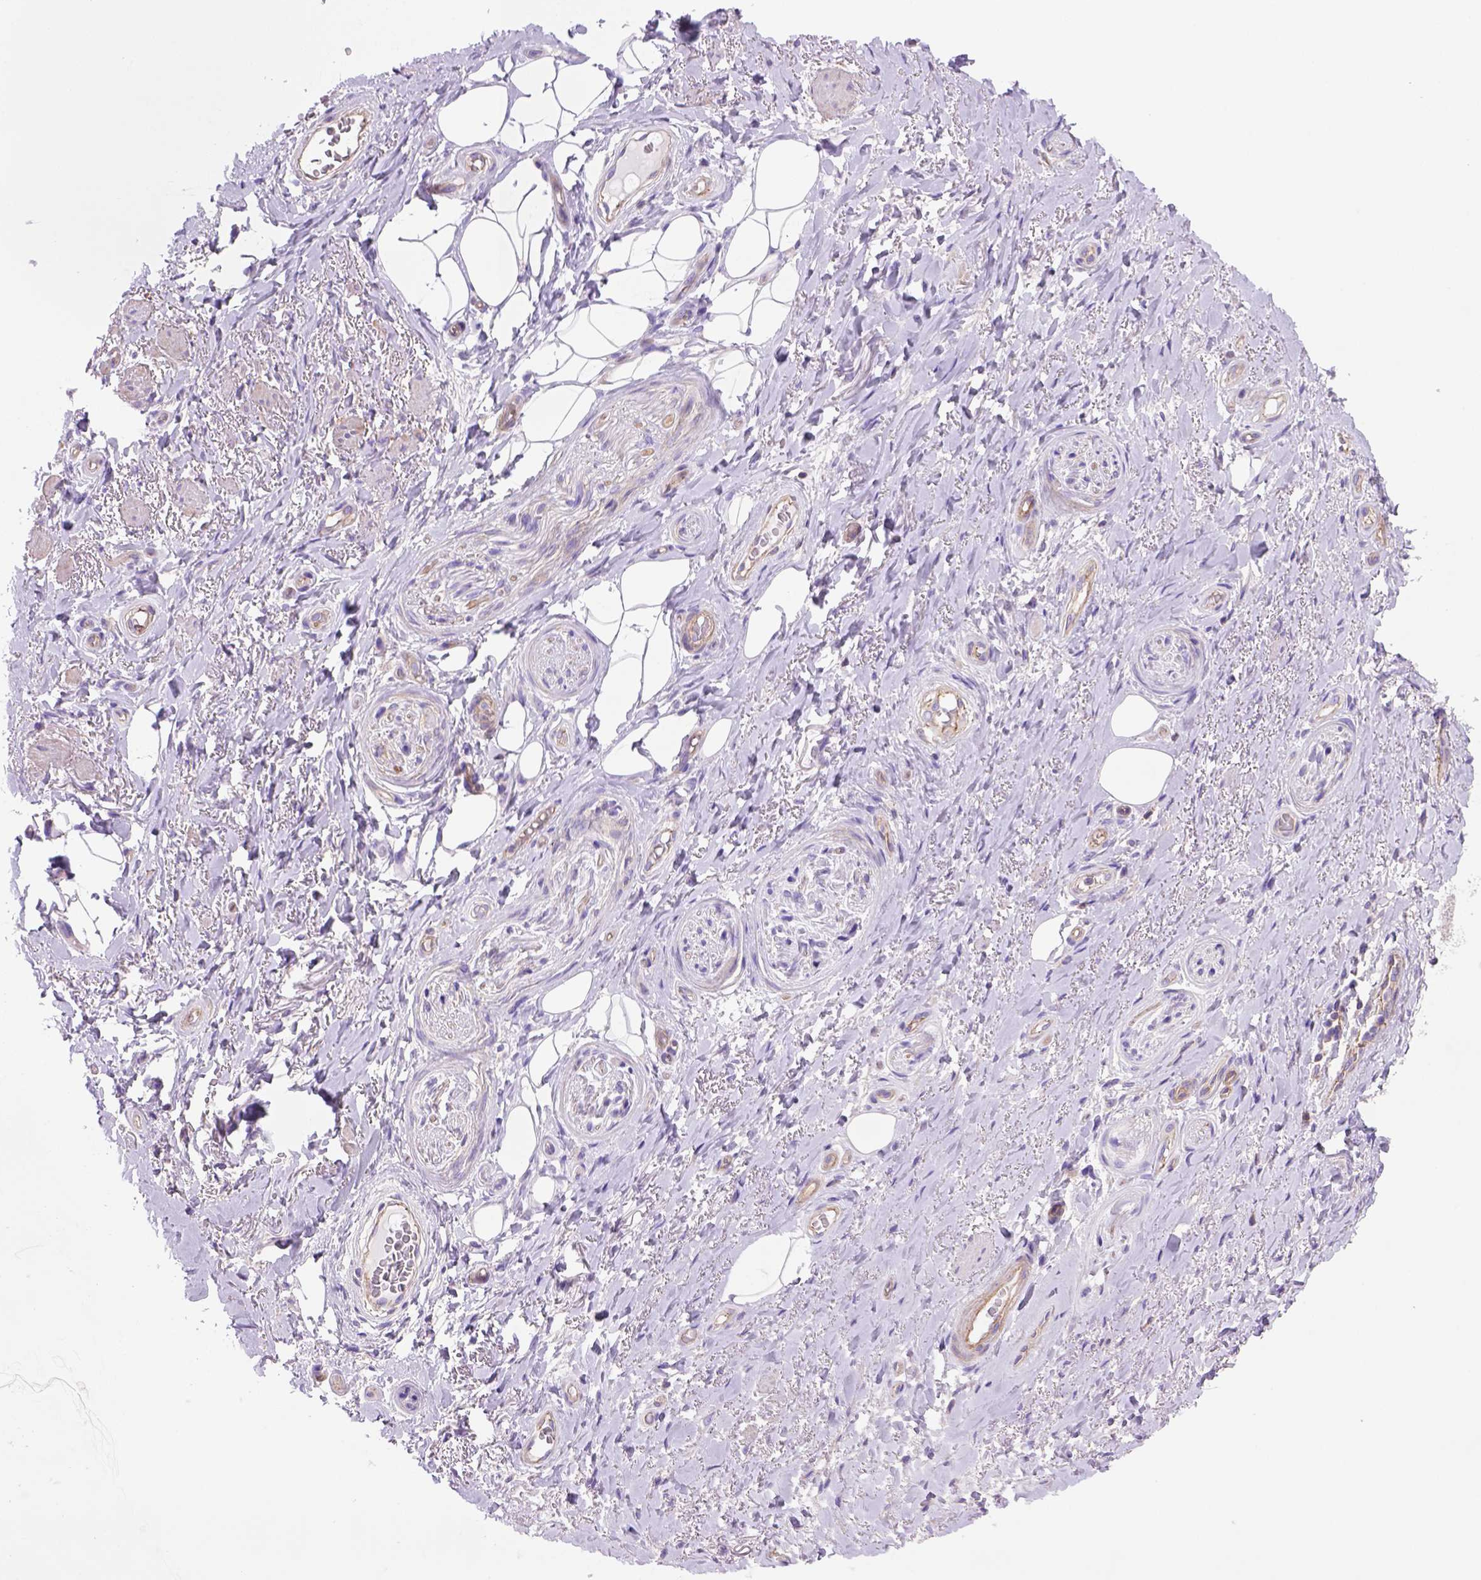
{"staining": {"intensity": "negative", "quantity": "none", "location": "none"}, "tissue": "adipose tissue", "cell_type": "Adipocytes", "image_type": "normal", "snomed": [{"axis": "morphology", "description": "Normal tissue, NOS"}, {"axis": "topography", "description": "Anal"}, {"axis": "topography", "description": "Peripheral nerve tissue"}], "caption": "Histopathology image shows no significant protein expression in adipocytes of benign adipose tissue. (DAB (3,3'-diaminobenzidine) immunohistochemistry (IHC) with hematoxylin counter stain).", "gene": "PEX12", "patient": {"sex": "male", "age": 53}}